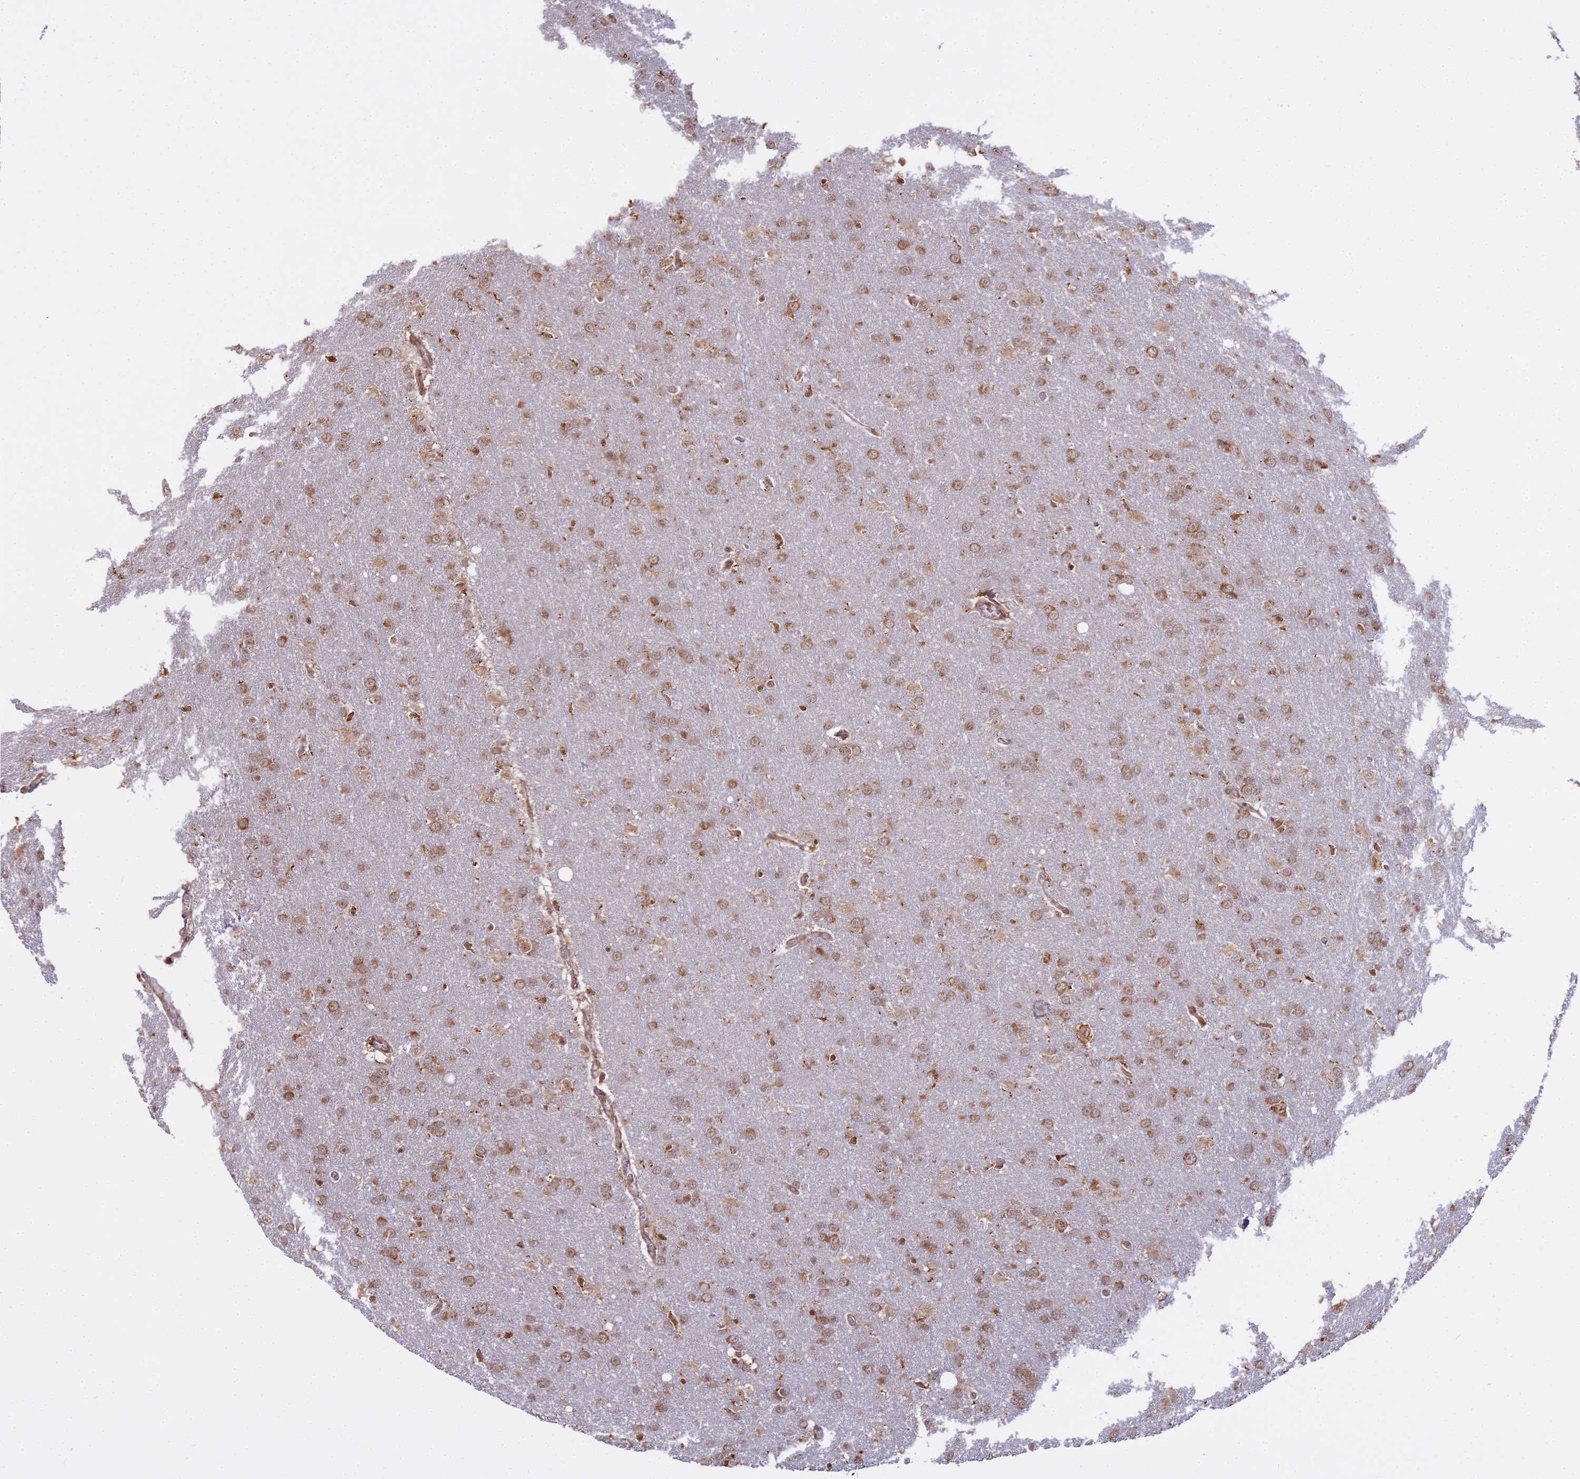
{"staining": {"intensity": "moderate", "quantity": ">75%", "location": "cytoplasmic/membranous"}, "tissue": "glioma", "cell_type": "Tumor cells", "image_type": "cancer", "snomed": [{"axis": "morphology", "description": "Glioma, malignant, Low grade"}, {"axis": "topography", "description": "Brain"}], "caption": "Low-grade glioma (malignant) stained for a protein shows moderate cytoplasmic/membranous positivity in tumor cells.", "gene": "RPL26", "patient": {"sex": "female", "age": 32}}